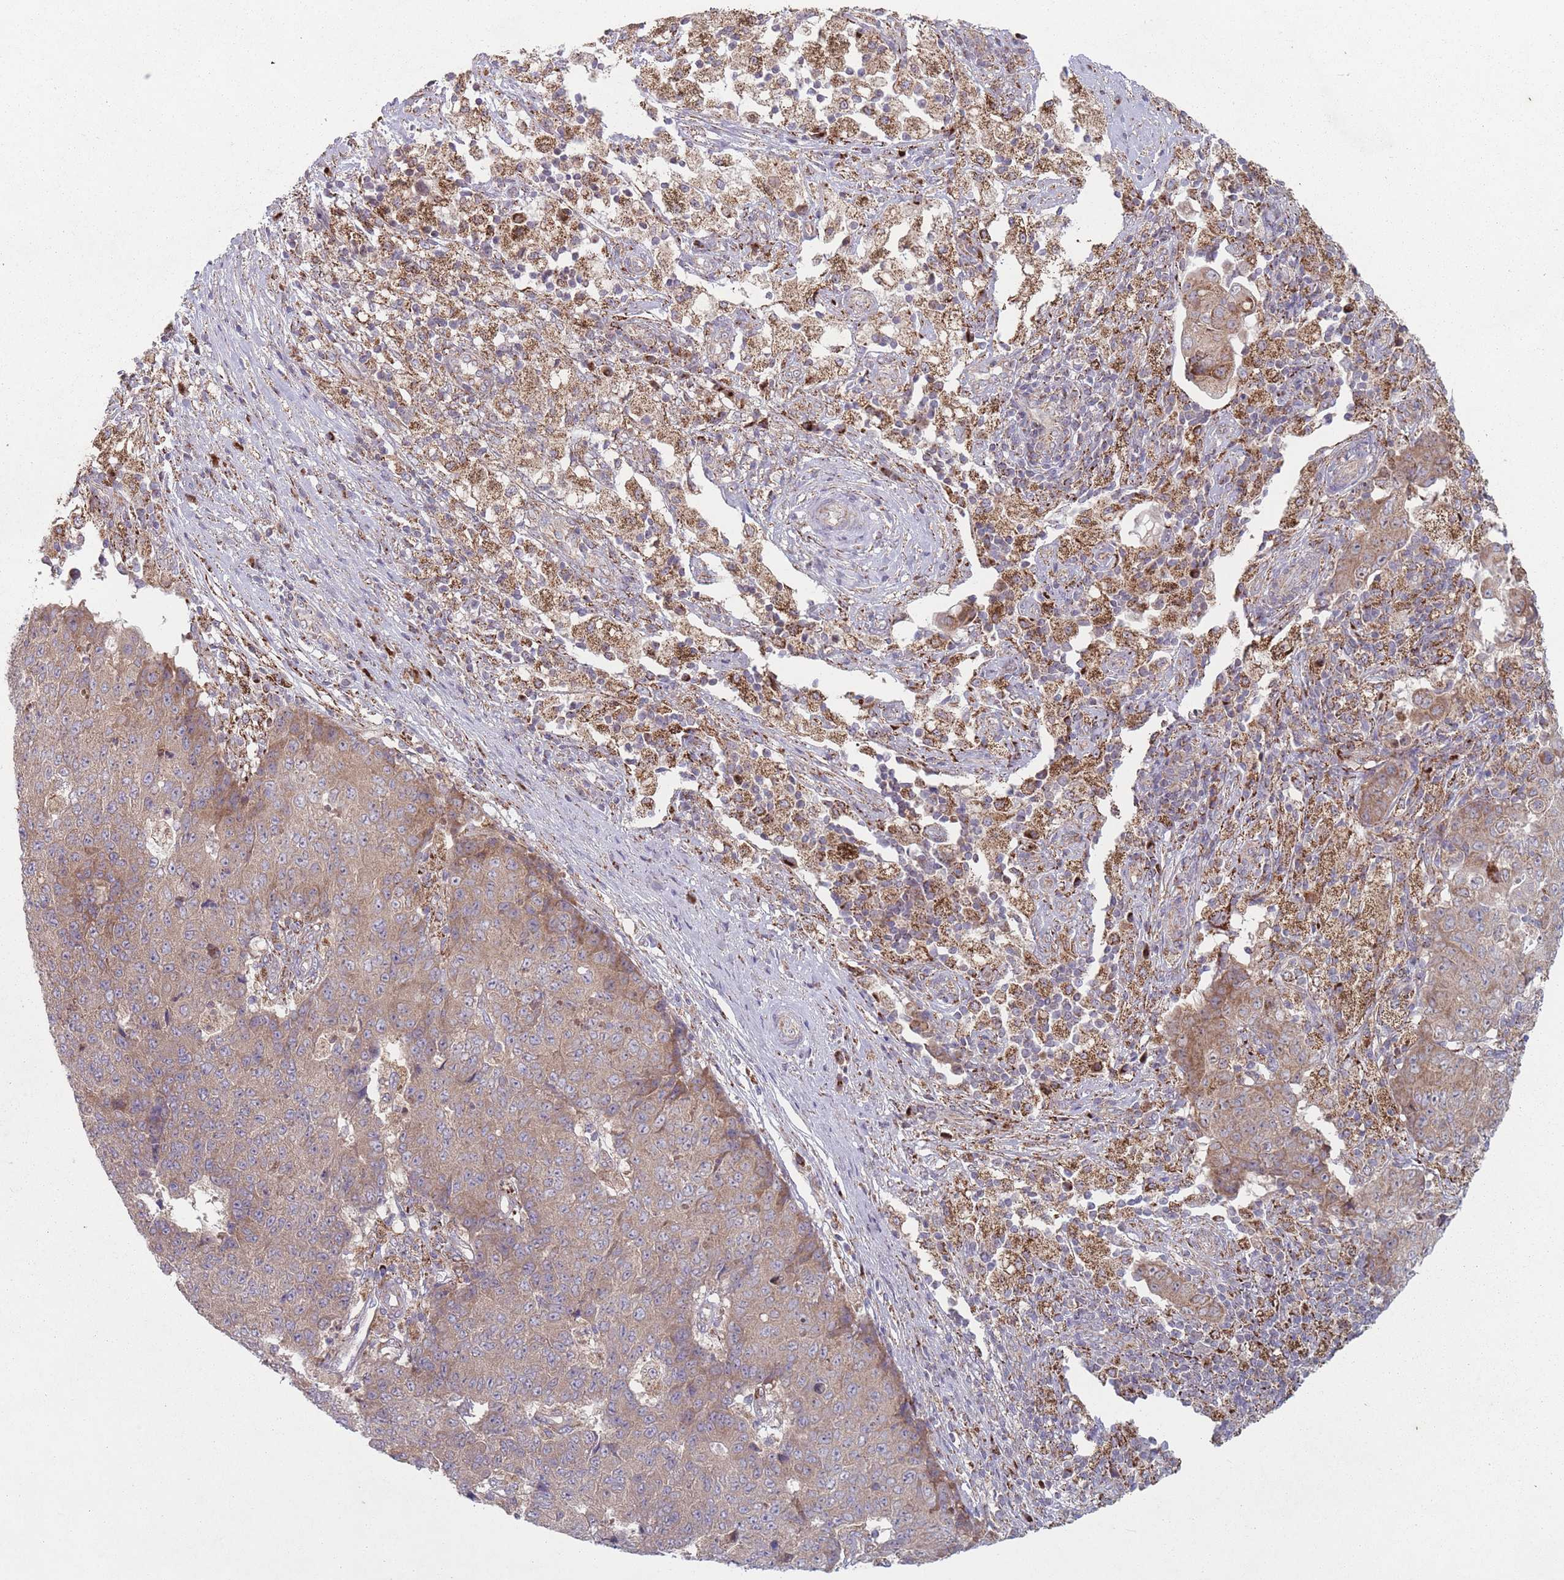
{"staining": {"intensity": "moderate", "quantity": ">75%", "location": "cytoplasmic/membranous"}, "tissue": "ovarian cancer", "cell_type": "Tumor cells", "image_type": "cancer", "snomed": [{"axis": "morphology", "description": "Carcinoma, endometroid"}, {"axis": "topography", "description": "Ovary"}], "caption": "Tumor cells exhibit medium levels of moderate cytoplasmic/membranous staining in approximately >75% of cells in ovarian endometroid carcinoma.", "gene": "OR10Q1", "patient": {"sex": "female", "age": 42}}